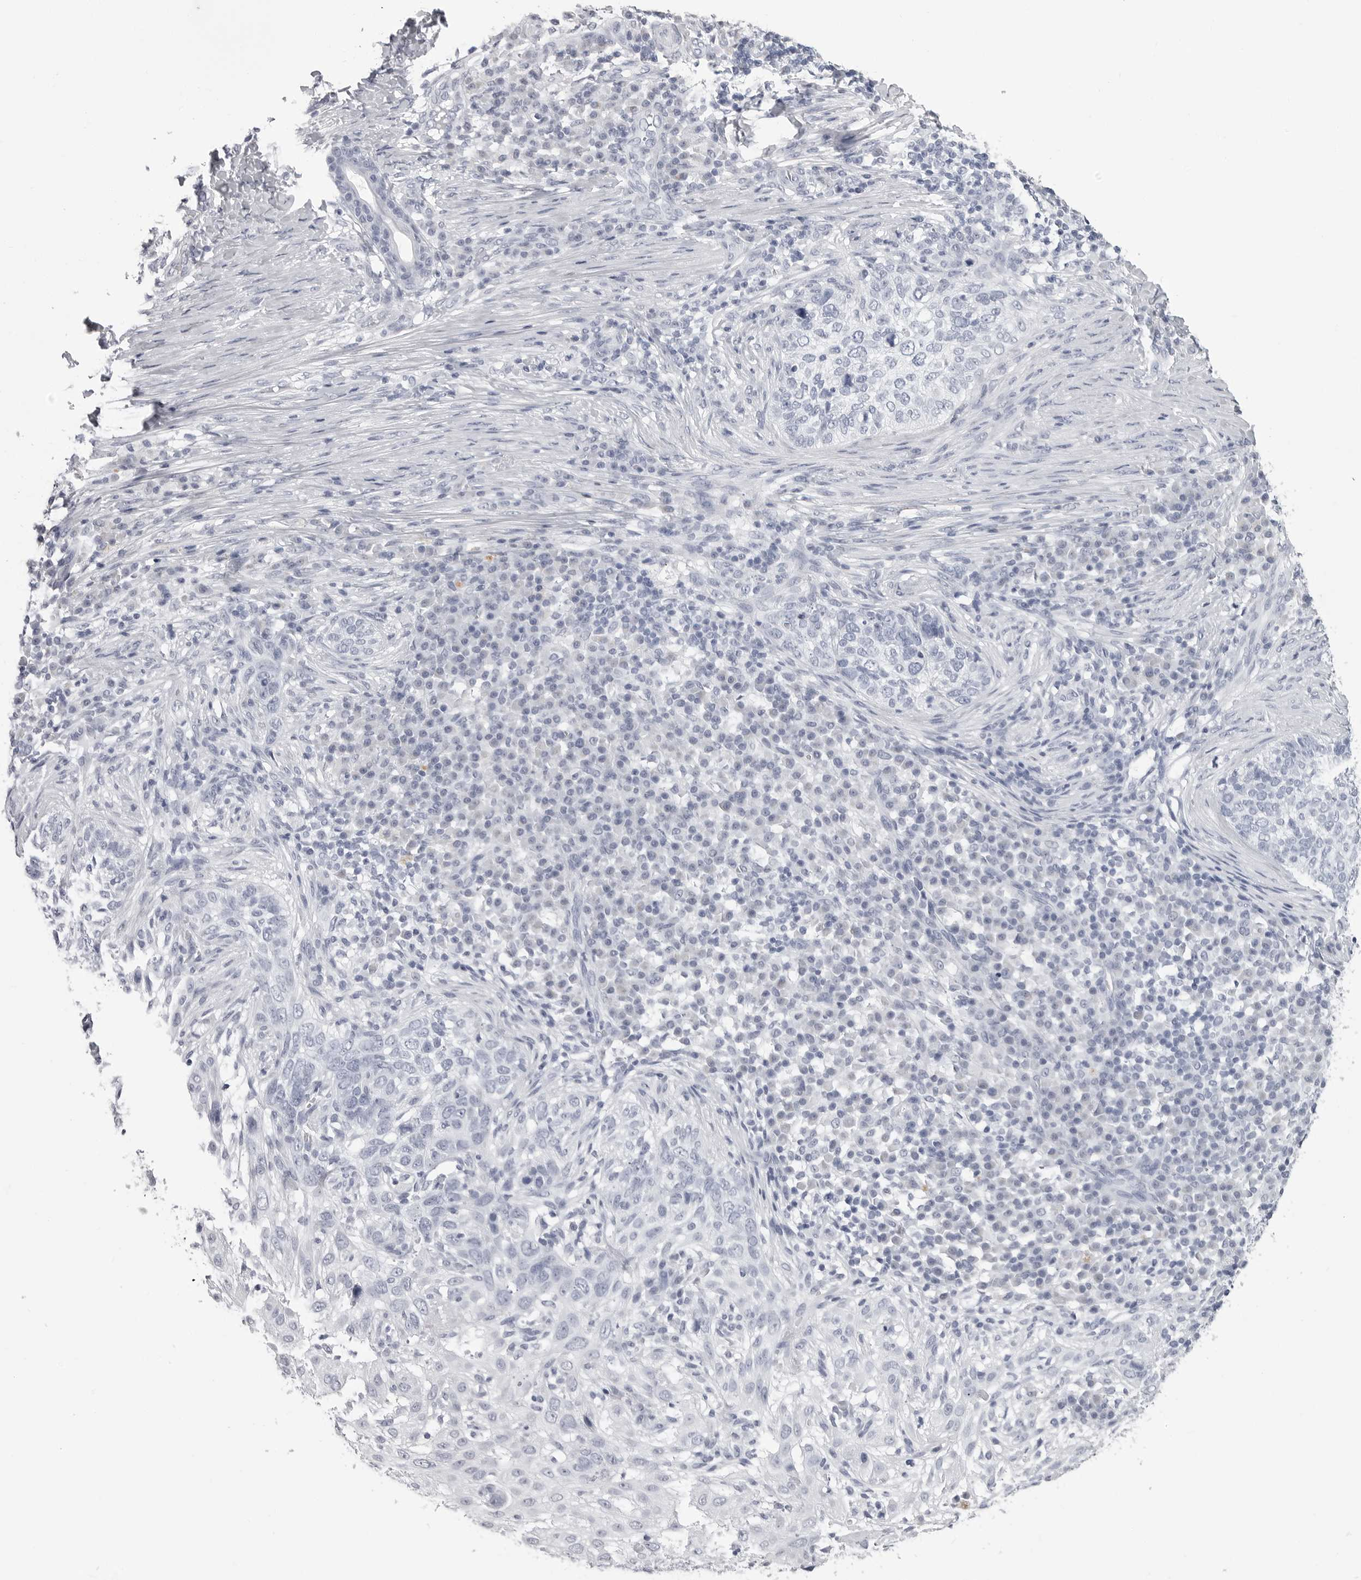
{"staining": {"intensity": "negative", "quantity": "none", "location": "none"}, "tissue": "skin cancer", "cell_type": "Tumor cells", "image_type": "cancer", "snomed": [{"axis": "morphology", "description": "Basal cell carcinoma"}, {"axis": "topography", "description": "Skin"}], "caption": "An immunohistochemistry micrograph of skin basal cell carcinoma is shown. There is no staining in tumor cells of skin basal cell carcinoma.", "gene": "LGALS4", "patient": {"sex": "female", "age": 64}}